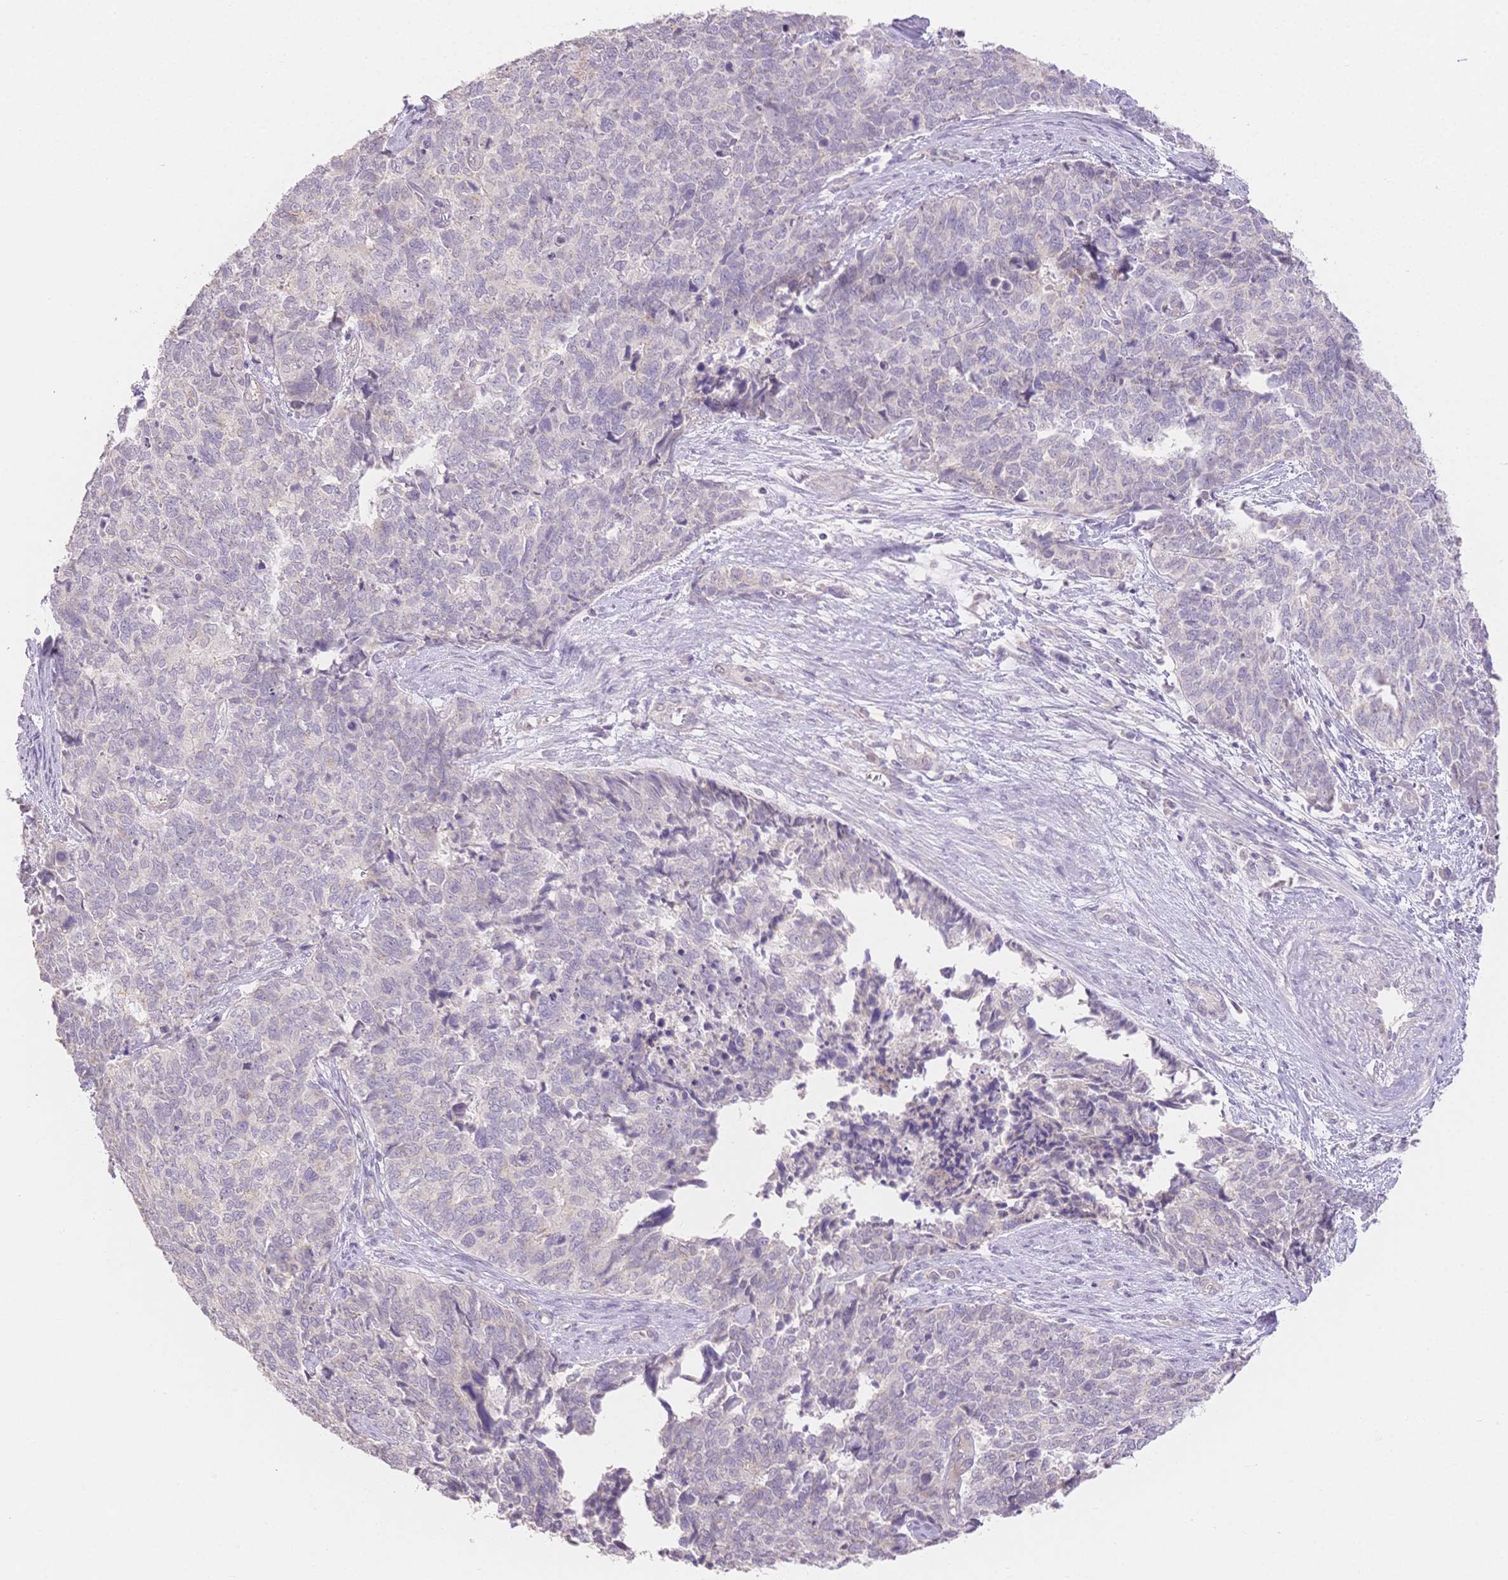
{"staining": {"intensity": "negative", "quantity": "none", "location": "none"}, "tissue": "cervical cancer", "cell_type": "Tumor cells", "image_type": "cancer", "snomed": [{"axis": "morphology", "description": "Adenocarcinoma, NOS"}, {"axis": "topography", "description": "Cervix"}], "caption": "An image of human cervical cancer (adenocarcinoma) is negative for staining in tumor cells. (Stains: DAB (3,3'-diaminobenzidine) IHC with hematoxylin counter stain, Microscopy: brightfield microscopy at high magnification).", "gene": "SUV39H2", "patient": {"sex": "female", "age": 63}}